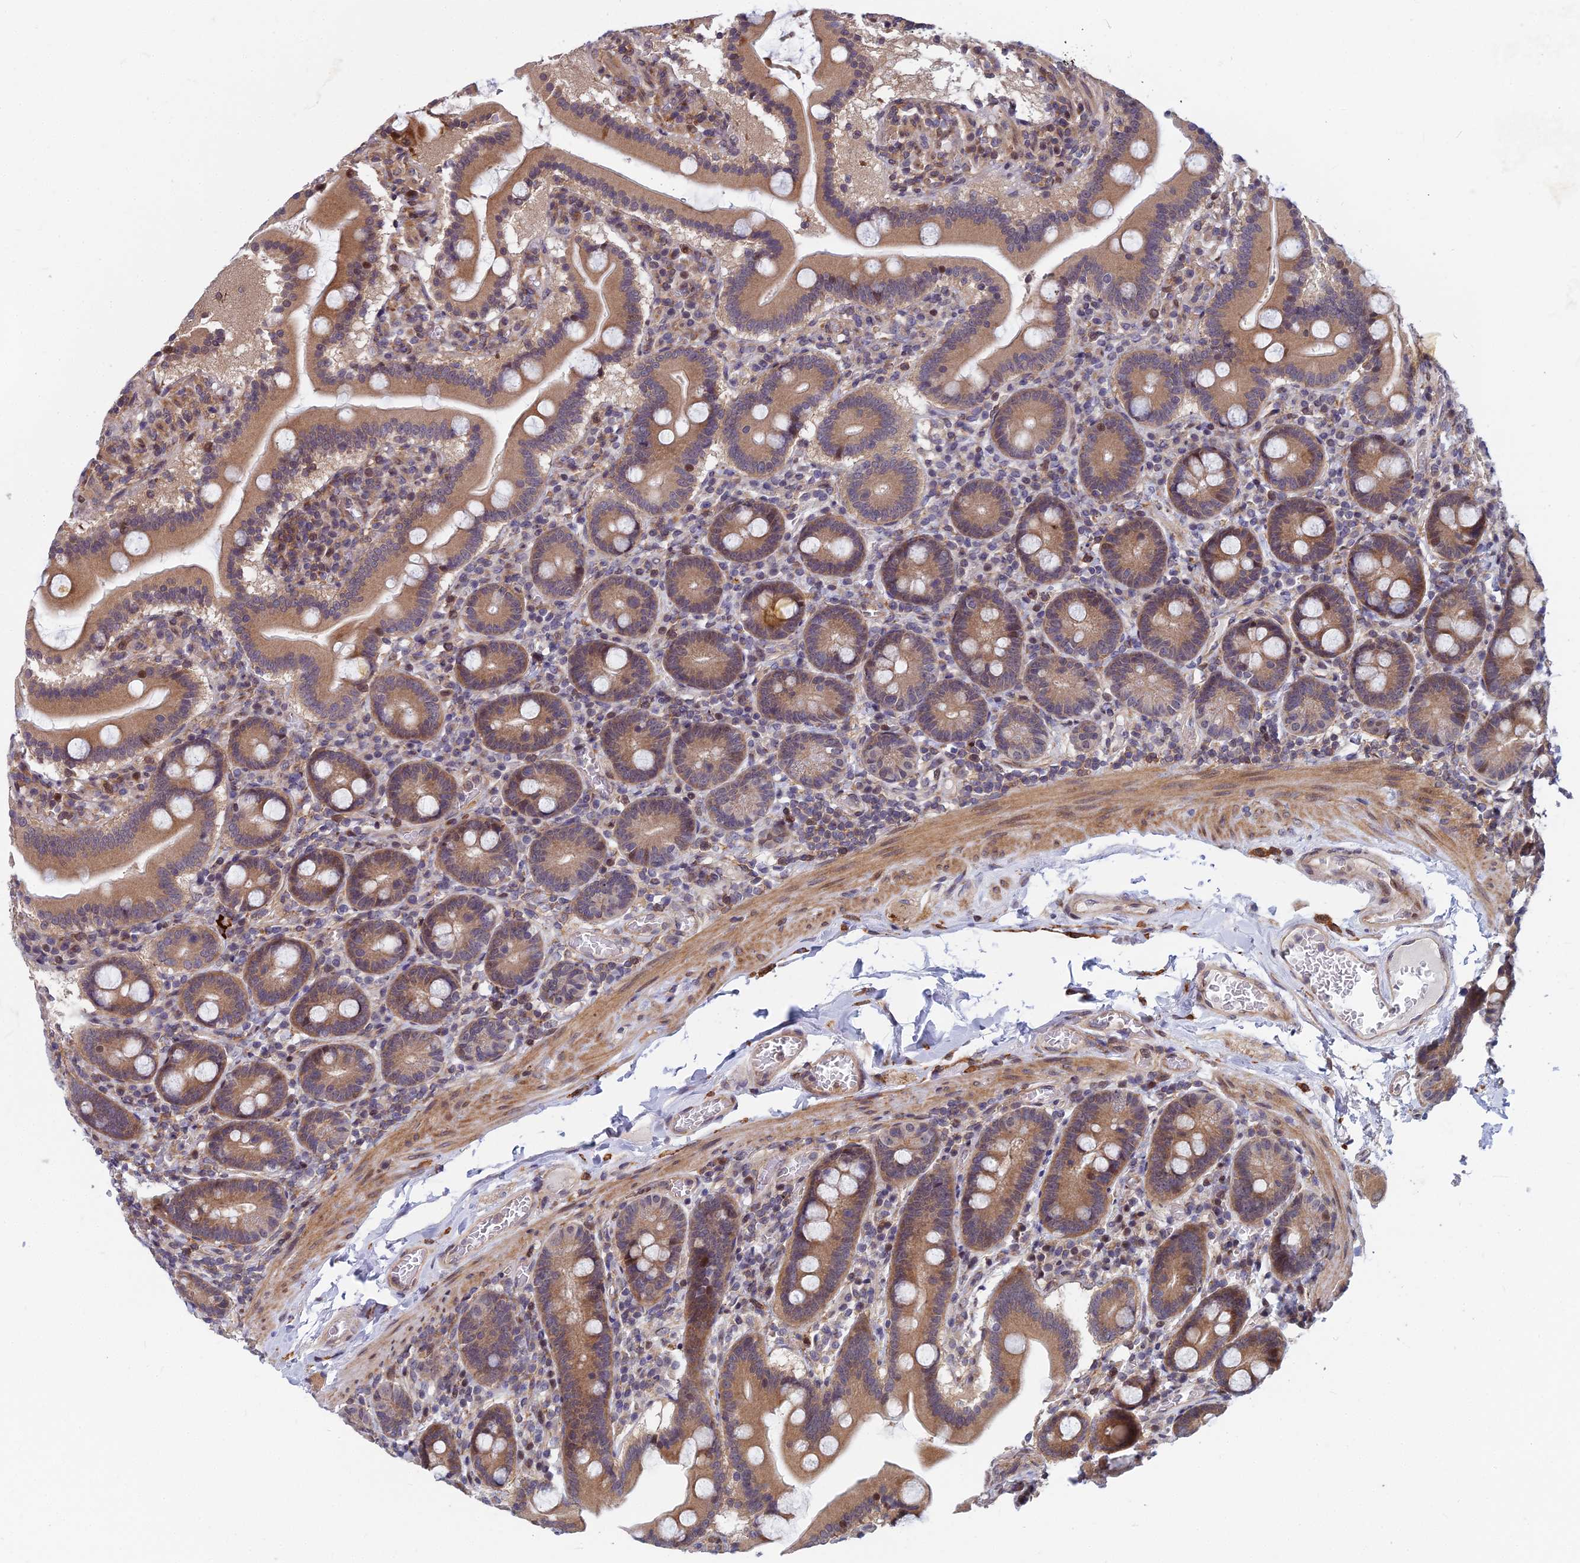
{"staining": {"intensity": "moderate", "quantity": ">75%", "location": "cytoplasmic/membranous,nuclear"}, "tissue": "duodenum", "cell_type": "Glandular cells", "image_type": "normal", "snomed": [{"axis": "morphology", "description": "Normal tissue, NOS"}, {"axis": "topography", "description": "Duodenum"}], "caption": "Protein expression analysis of normal duodenum shows moderate cytoplasmic/membranous,nuclear staining in about >75% of glandular cells. (DAB (3,3'-diaminobenzidine) IHC, brown staining for protein, blue staining for nuclei).", "gene": "COMMD2", "patient": {"sex": "male", "age": 55}}